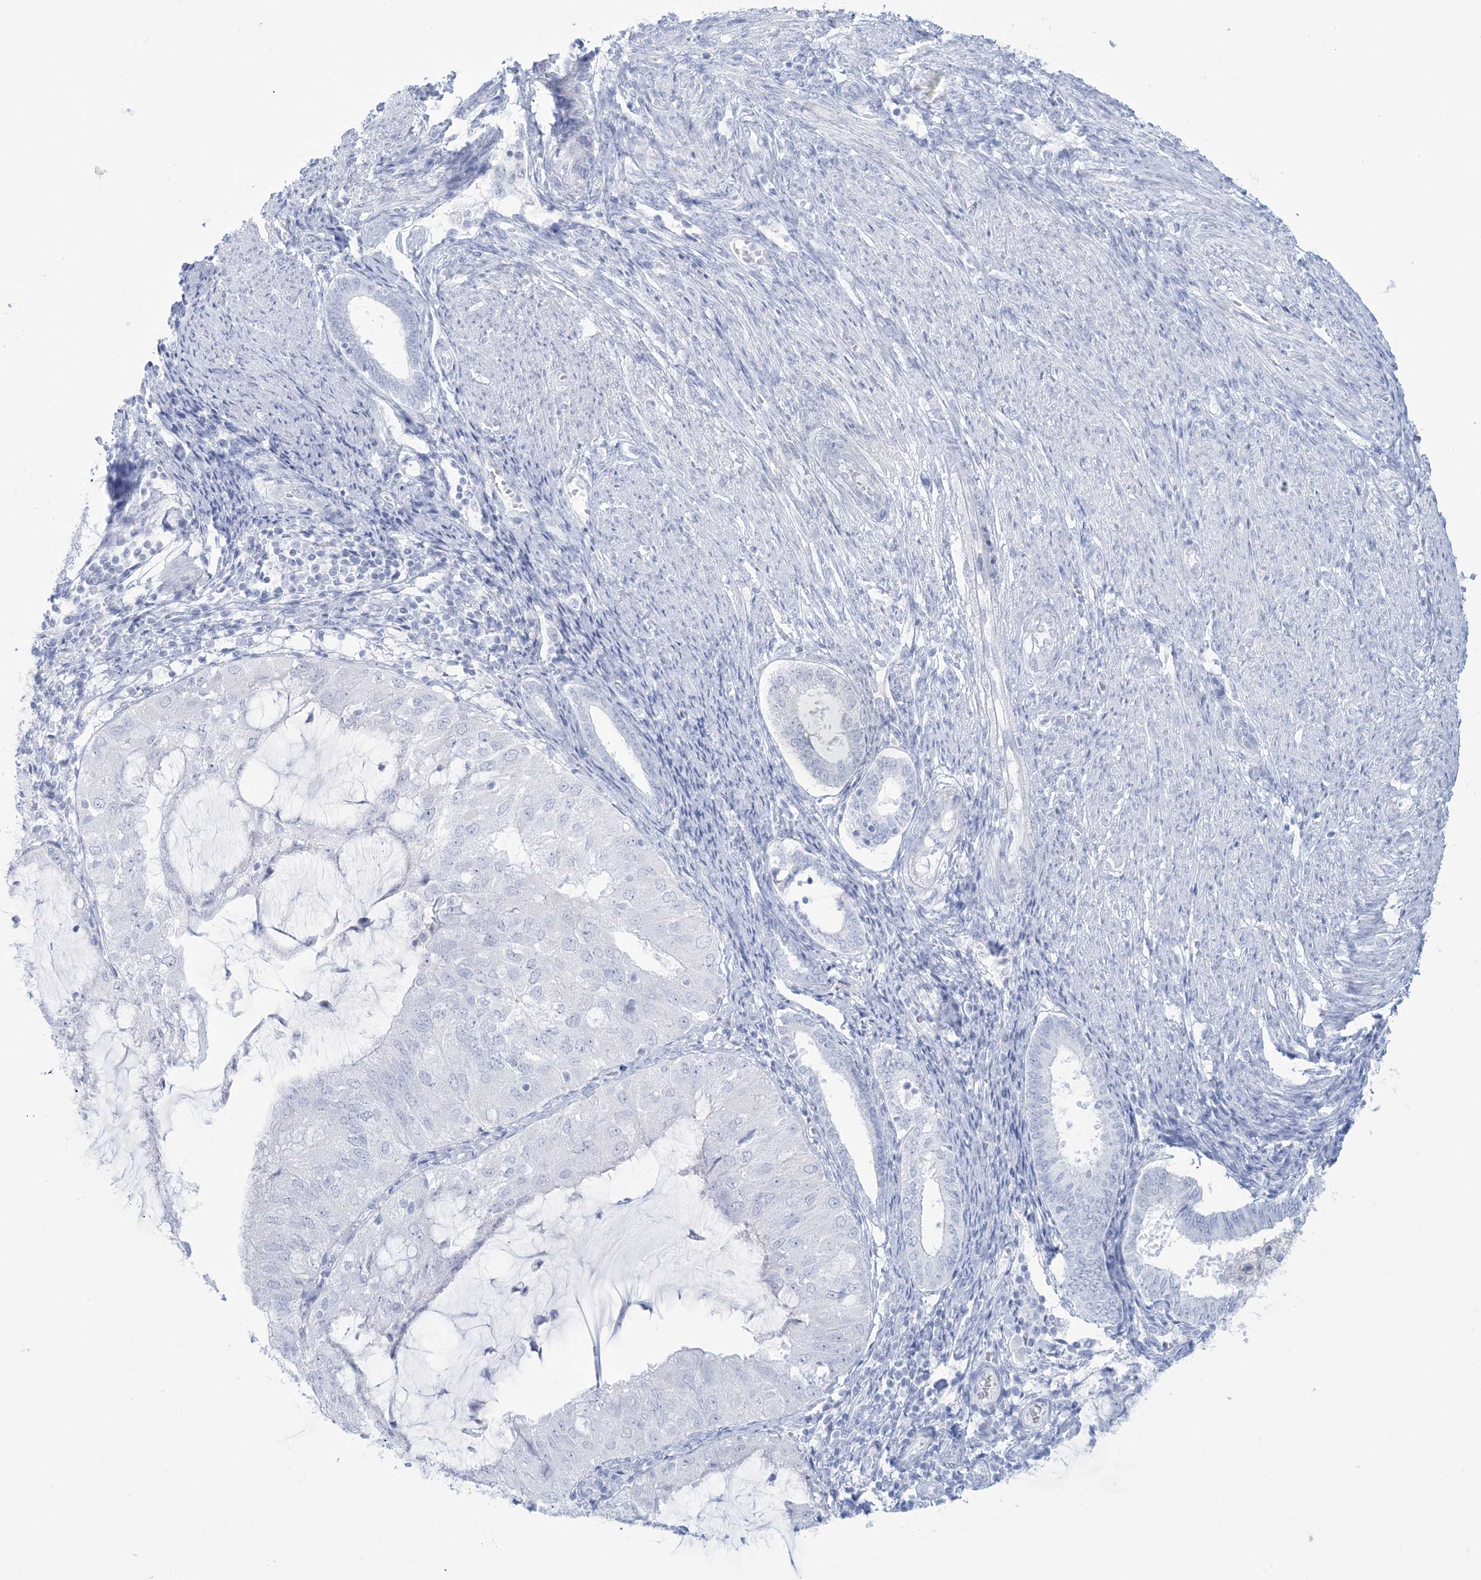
{"staining": {"intensity": "negative", "quantity": "none", "location": "none"}, "tissue": "endometrial cancer", "cell_type": "Tumor cells", "image_type": "cancer", "snomed": [{"axis": "morphology", "description": "Adenocarcinoma, NOS"}, {"axis": "topography", "description": "Endometrium"}], "caption": "Tumor cells are negative for protein expression in human adenocarcinoma (endometrial).", "gene": "AGXT", "patient": {"sex": "female", "age": 81}}